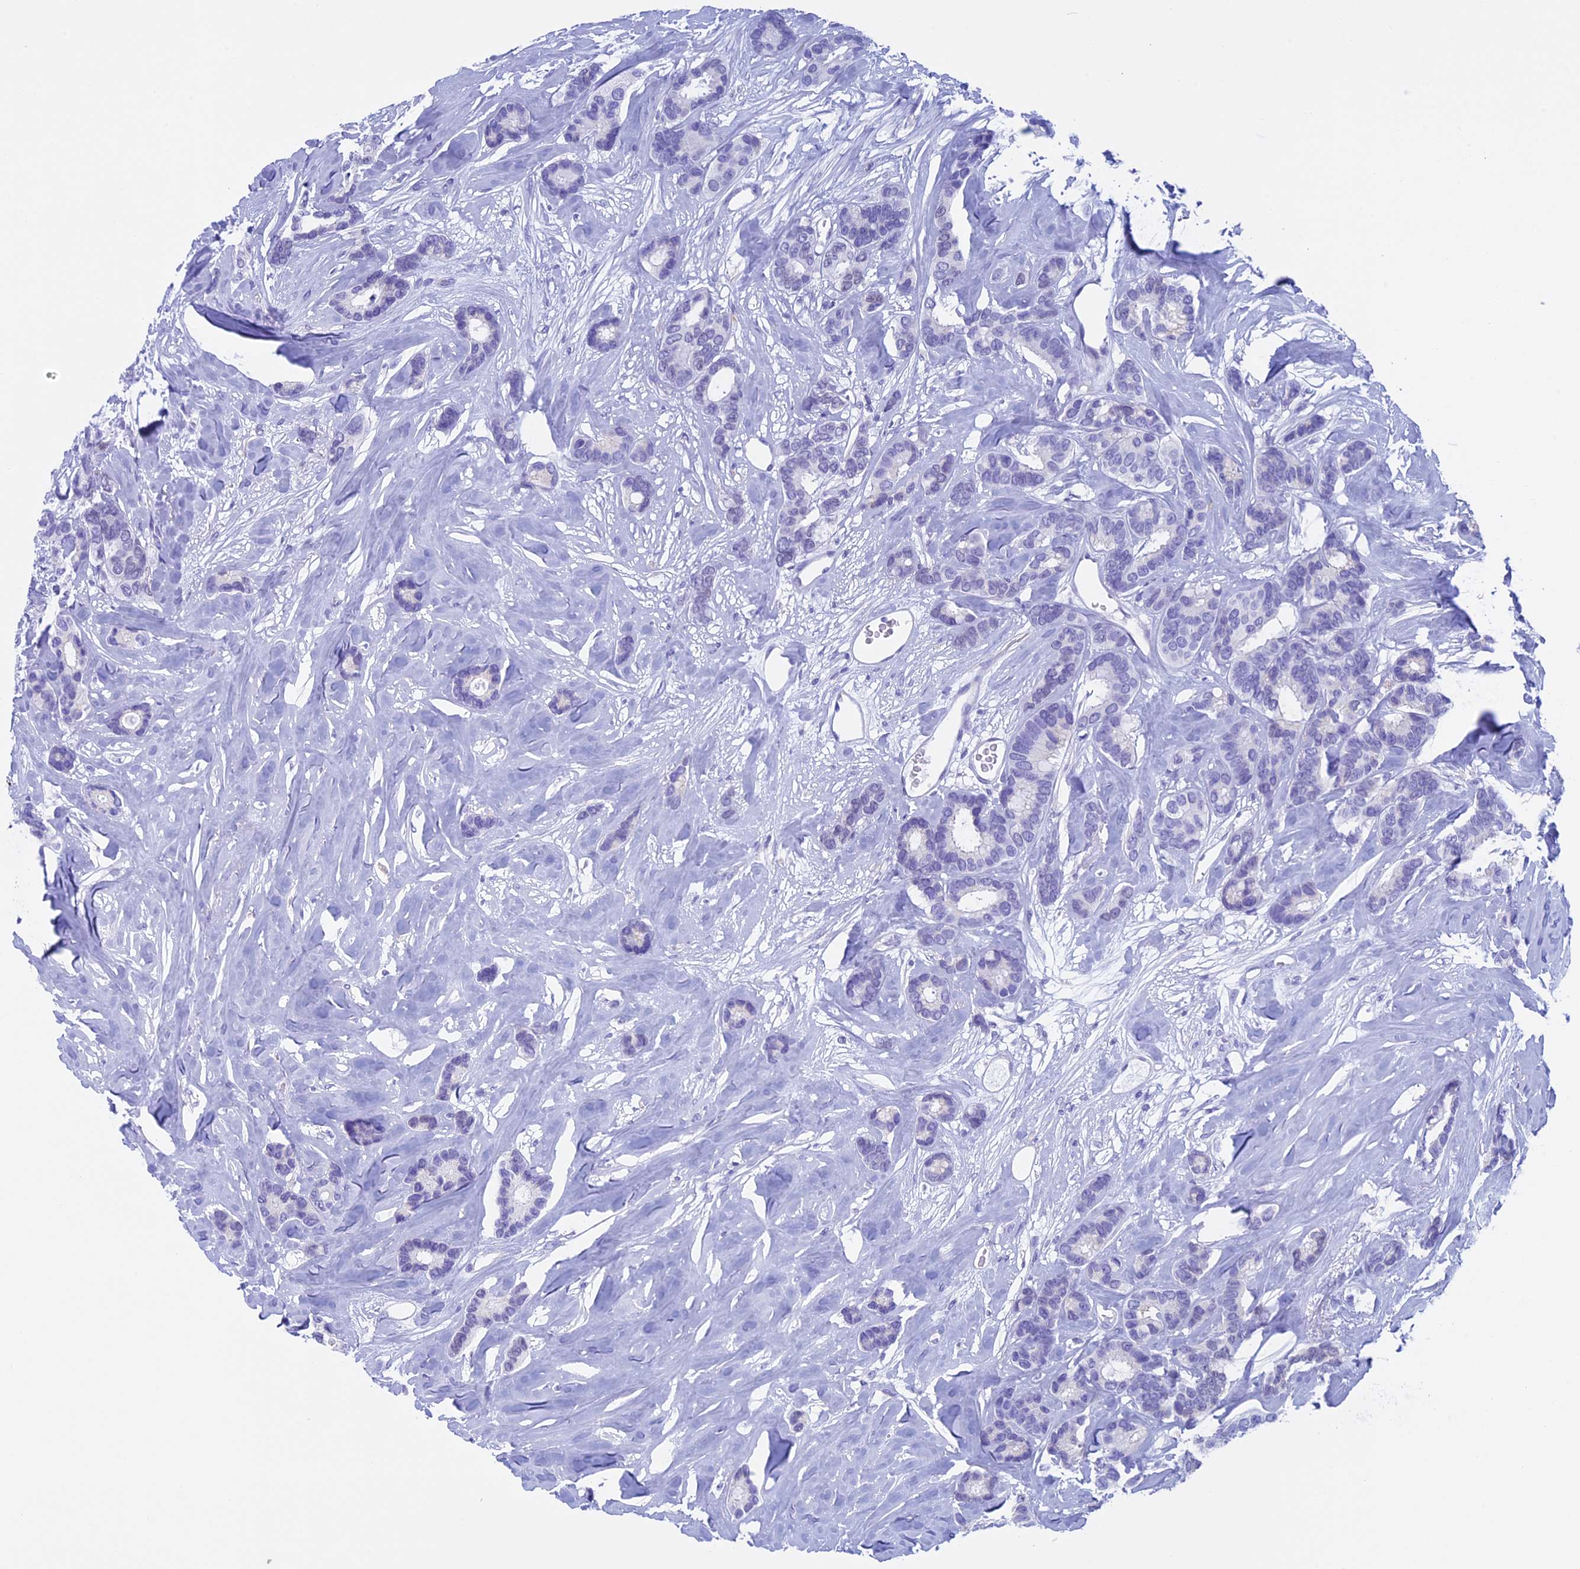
{"staining": {"intensity": "negative", "quantity": "none", "location": "none"}, "tissue": "breast cancer", "cell_type": "Tumor cells", "image_type": "cancer", "snomed": [{"axis": "morphology", "description": "Duct carcinoma"}, {"axis": "topography", "description": "Breast"}], "caption": "This is an immunohistochemistry micrograph of breast intraductal carcinoma. There is no staining in tumor cells.", "gene": "FAM169A", "patient": {"sex": "female", "age": 87}}